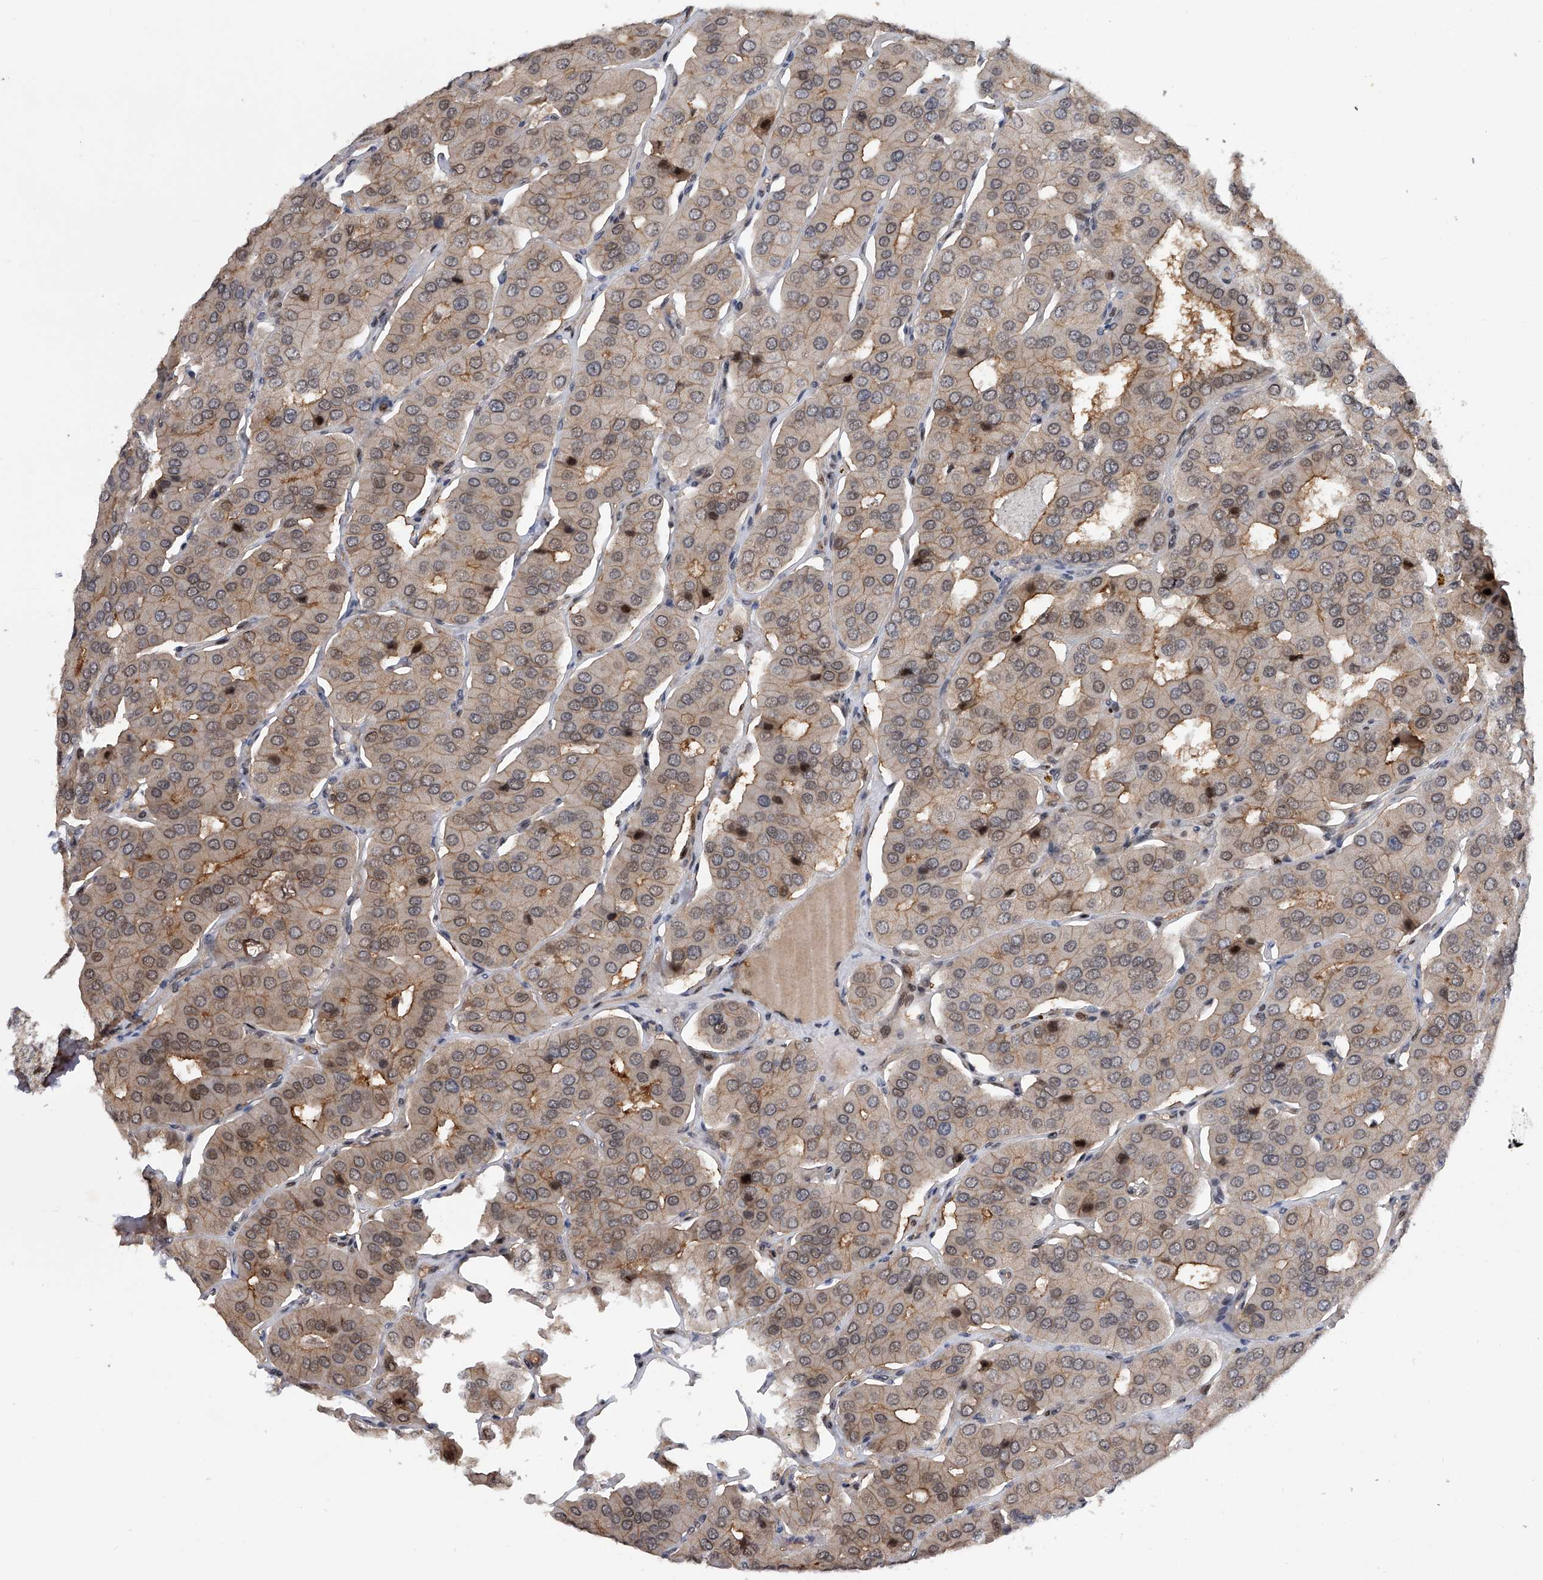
{"staining": {"intensity": "weak", "quantity": "25%-75%", "location": "cytoplasmic/membranous,nuclear"}, "tissue": "parathyroid gland", "cell_type": "Glandular cells", "image_type": "normal", "snomed": [{"axis": "morphology", "description": "Normal tissue, NOS"}, {"axis": "morphology", "description": "Adenoma, NOS"}, {"axis": "topography", "description": "Parathyroid gland"}], "caption": "A high-resolution micrograph shows immunohistochemistry (IHC) staining of benign parathyroid gland, which shows weak cytoplasmic/membranous,nuclear positivity in about 25%-75% of glandular cells.", "gene": "RWDD2A", "patient": {"sex": "female", "age": 86}}